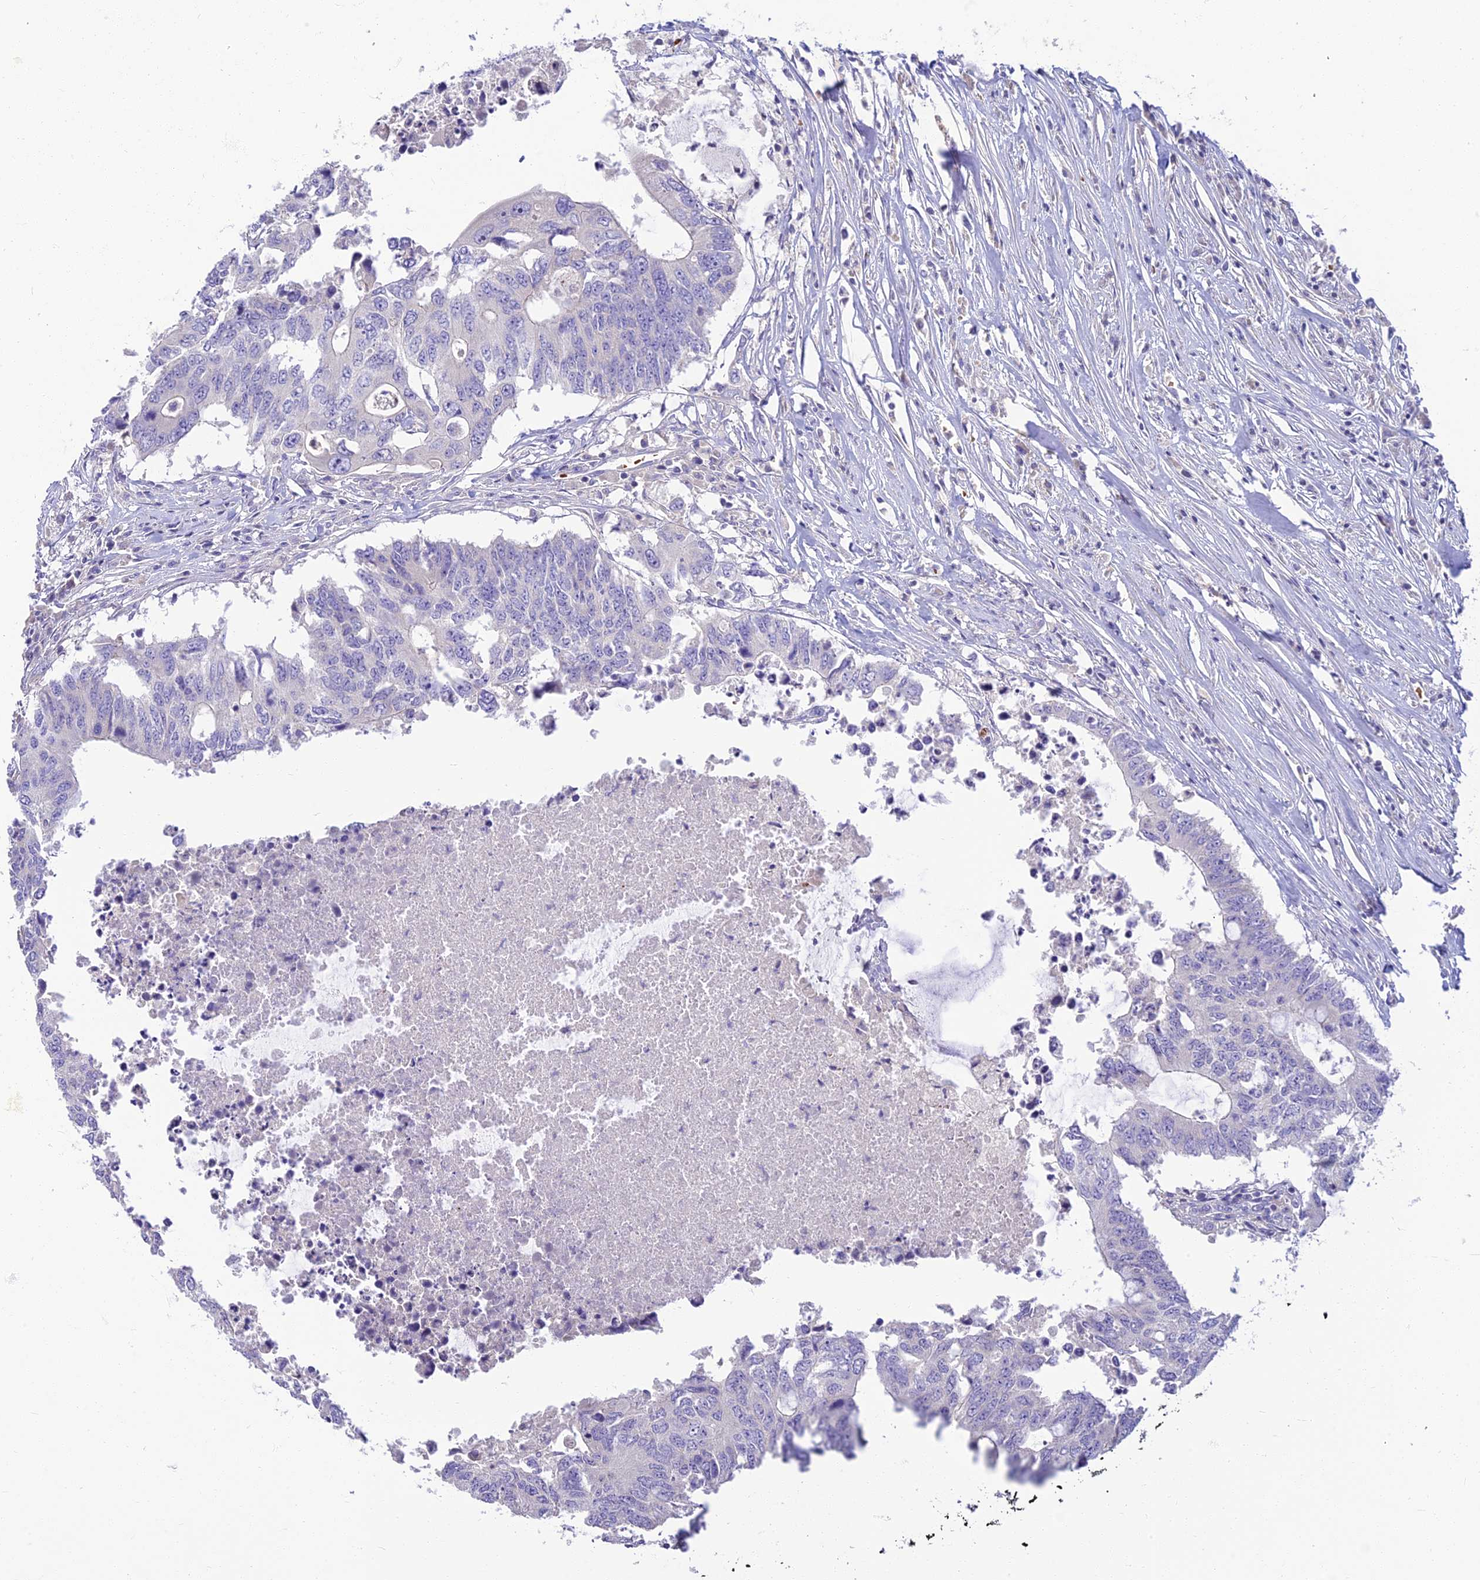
{"staining": {"intensity": "negative", "quantity": "none", "location": "none"}, "tissue": "colorectal cancer", "cell_type": "Tumor cells", "image_type": "cancer", "snomed": [{"axis": "morphology", "description": "Adenocarcinoma, NOS"}, {"axis": "topography", "description": "Colon"}], "caption": "A micrograph of colorectal cancer stained for a protein reveals no brown staining in tumor cells. (Brightfield microscopy of DAB immunohistochemistry (IHC) at high magnification).", "gene": "CLIP4", "patient": {"sex": "male", "age": 71}}